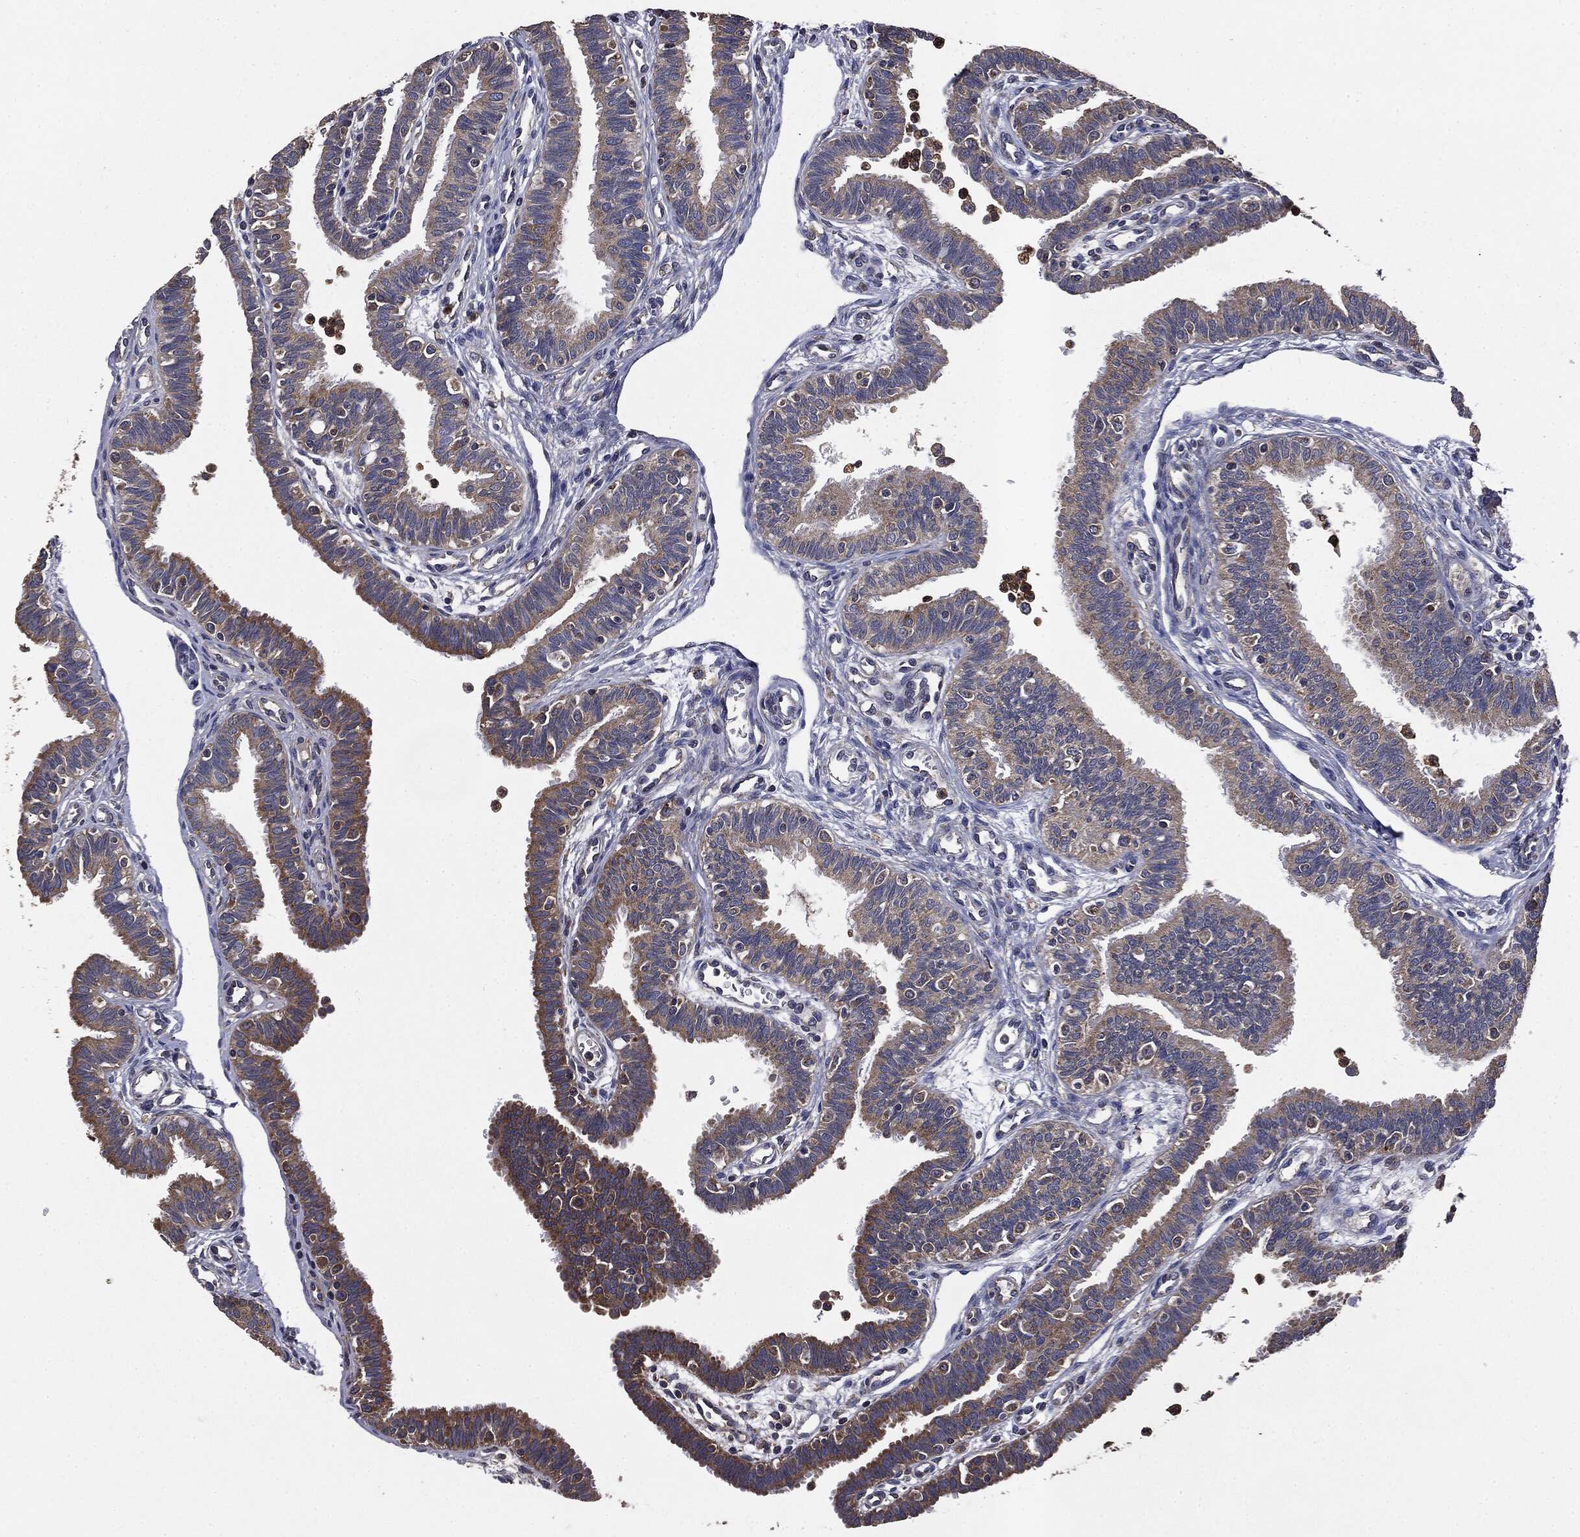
{"staining": {"intensity": "moderate", "quantity": "25%-75%", "location": "cytoplasmic/membranous"}, "tissue": "fallopian tube", "cell_type": "Glandular cells", "image_type": "normal", "snomed": [{"axis": "morphology", "description": "Normal tissue, NOS"}, {"axis": "topography", "description": "Fallopian tube"}], "caption": "Glandular cells reveal medium levels of moderate cytoplasmic/membranous staining in approximately 25%-75% of cells in normal fallopian tube. (IHC, brightfield microscopy, high magnification).", "gene": "MAPK6", "patient": {"sex": "female", "age": 36}}